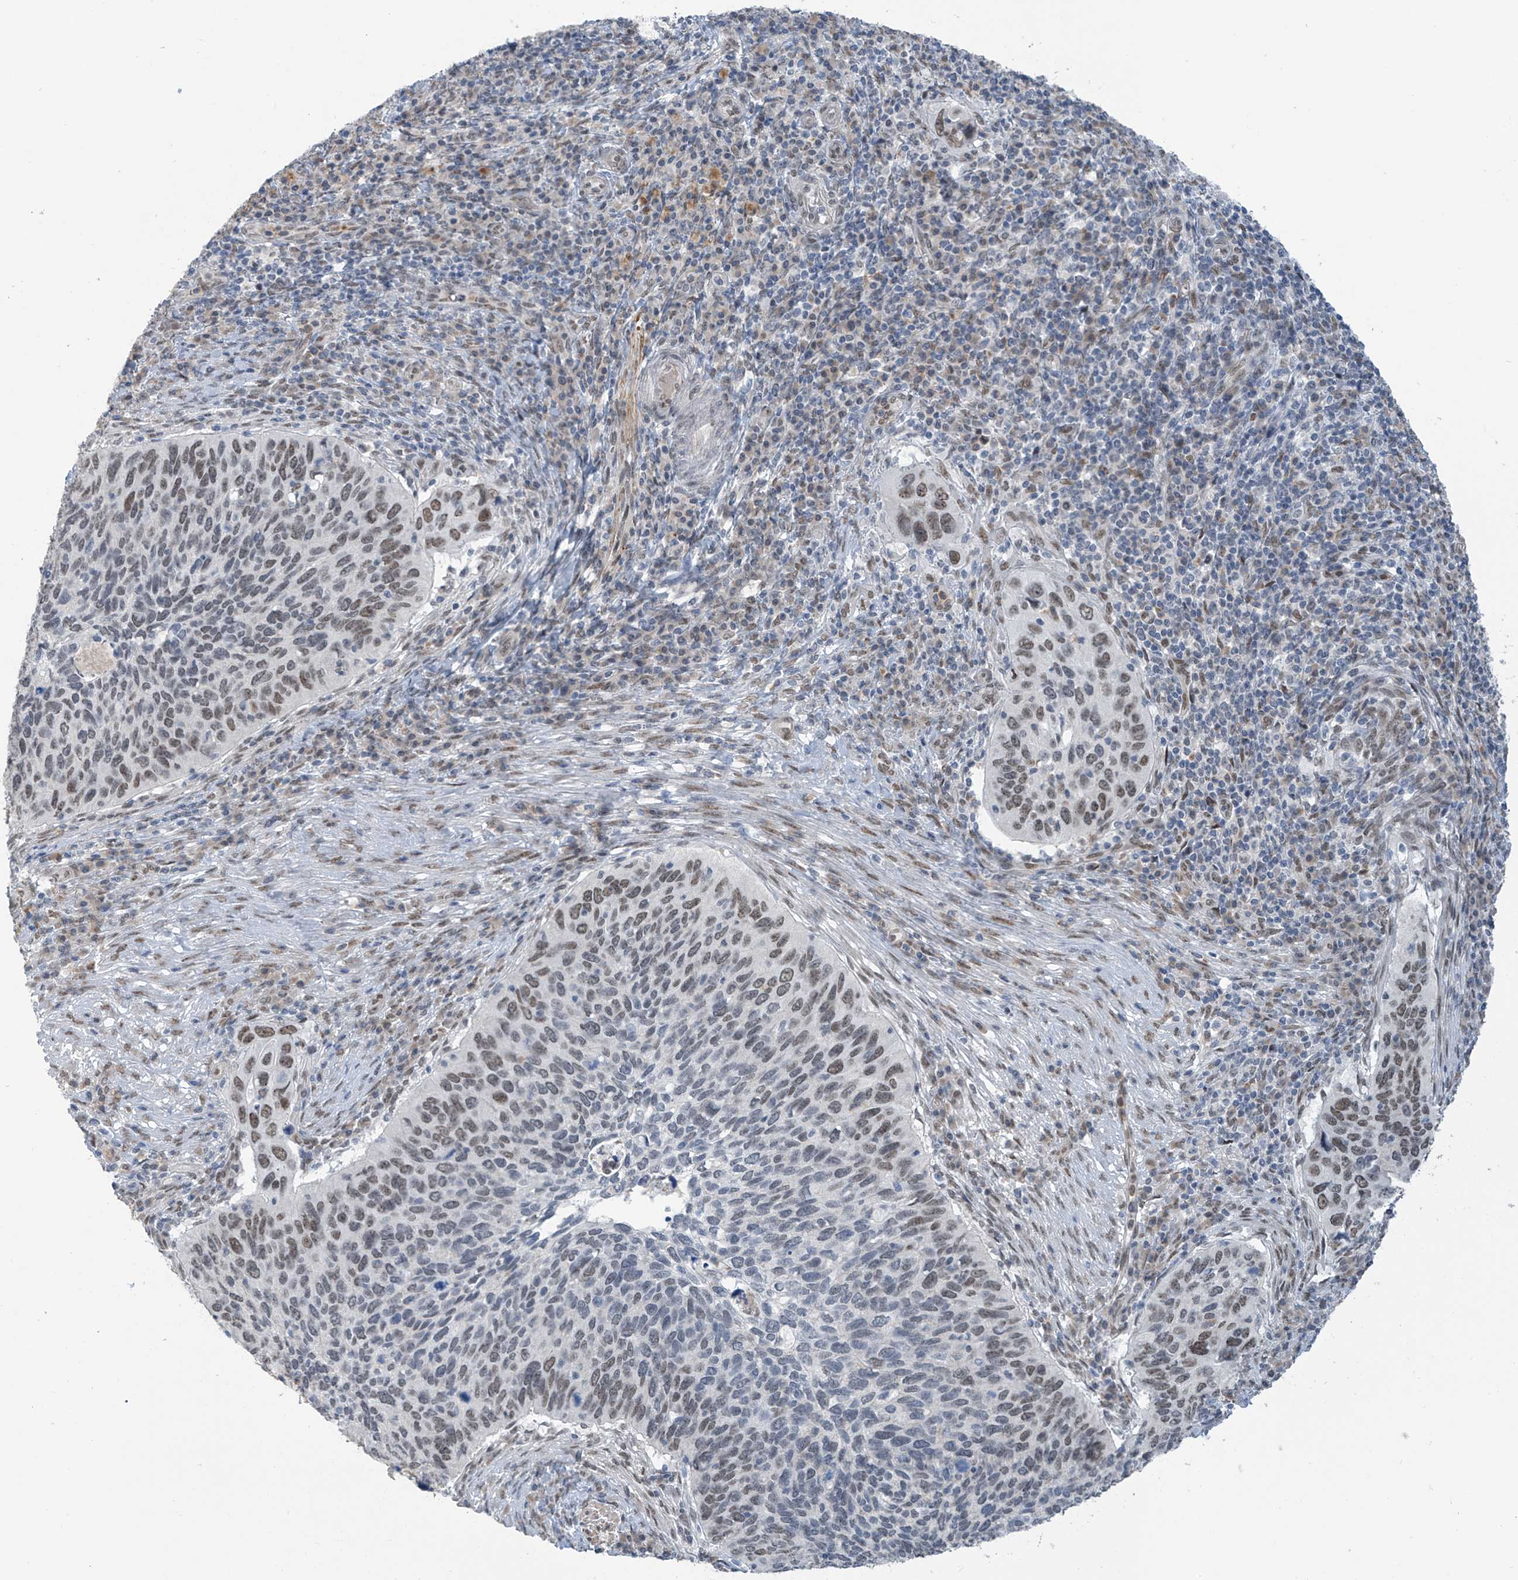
{"staining": {"intensity": "moderate", "quantity": "25%-75%", "location": "nuclear"}, "tissue": "cervical cancer", "cell_type": "Tumor cells", "image_type": "cancer", "snomed": [{"axis": "morphology", "description": "Squamous cell carcinoma, NOS"}, {"axis": "topography", "description": "Cervix"}], "caption": "This is an image of immunohistochemistry (IHC) staining of cervical cancer, which shows moderate staining in the nuclear of tumor cells.", "gene": "MCM9", "patient": {"sex": "female", "age": 38}}